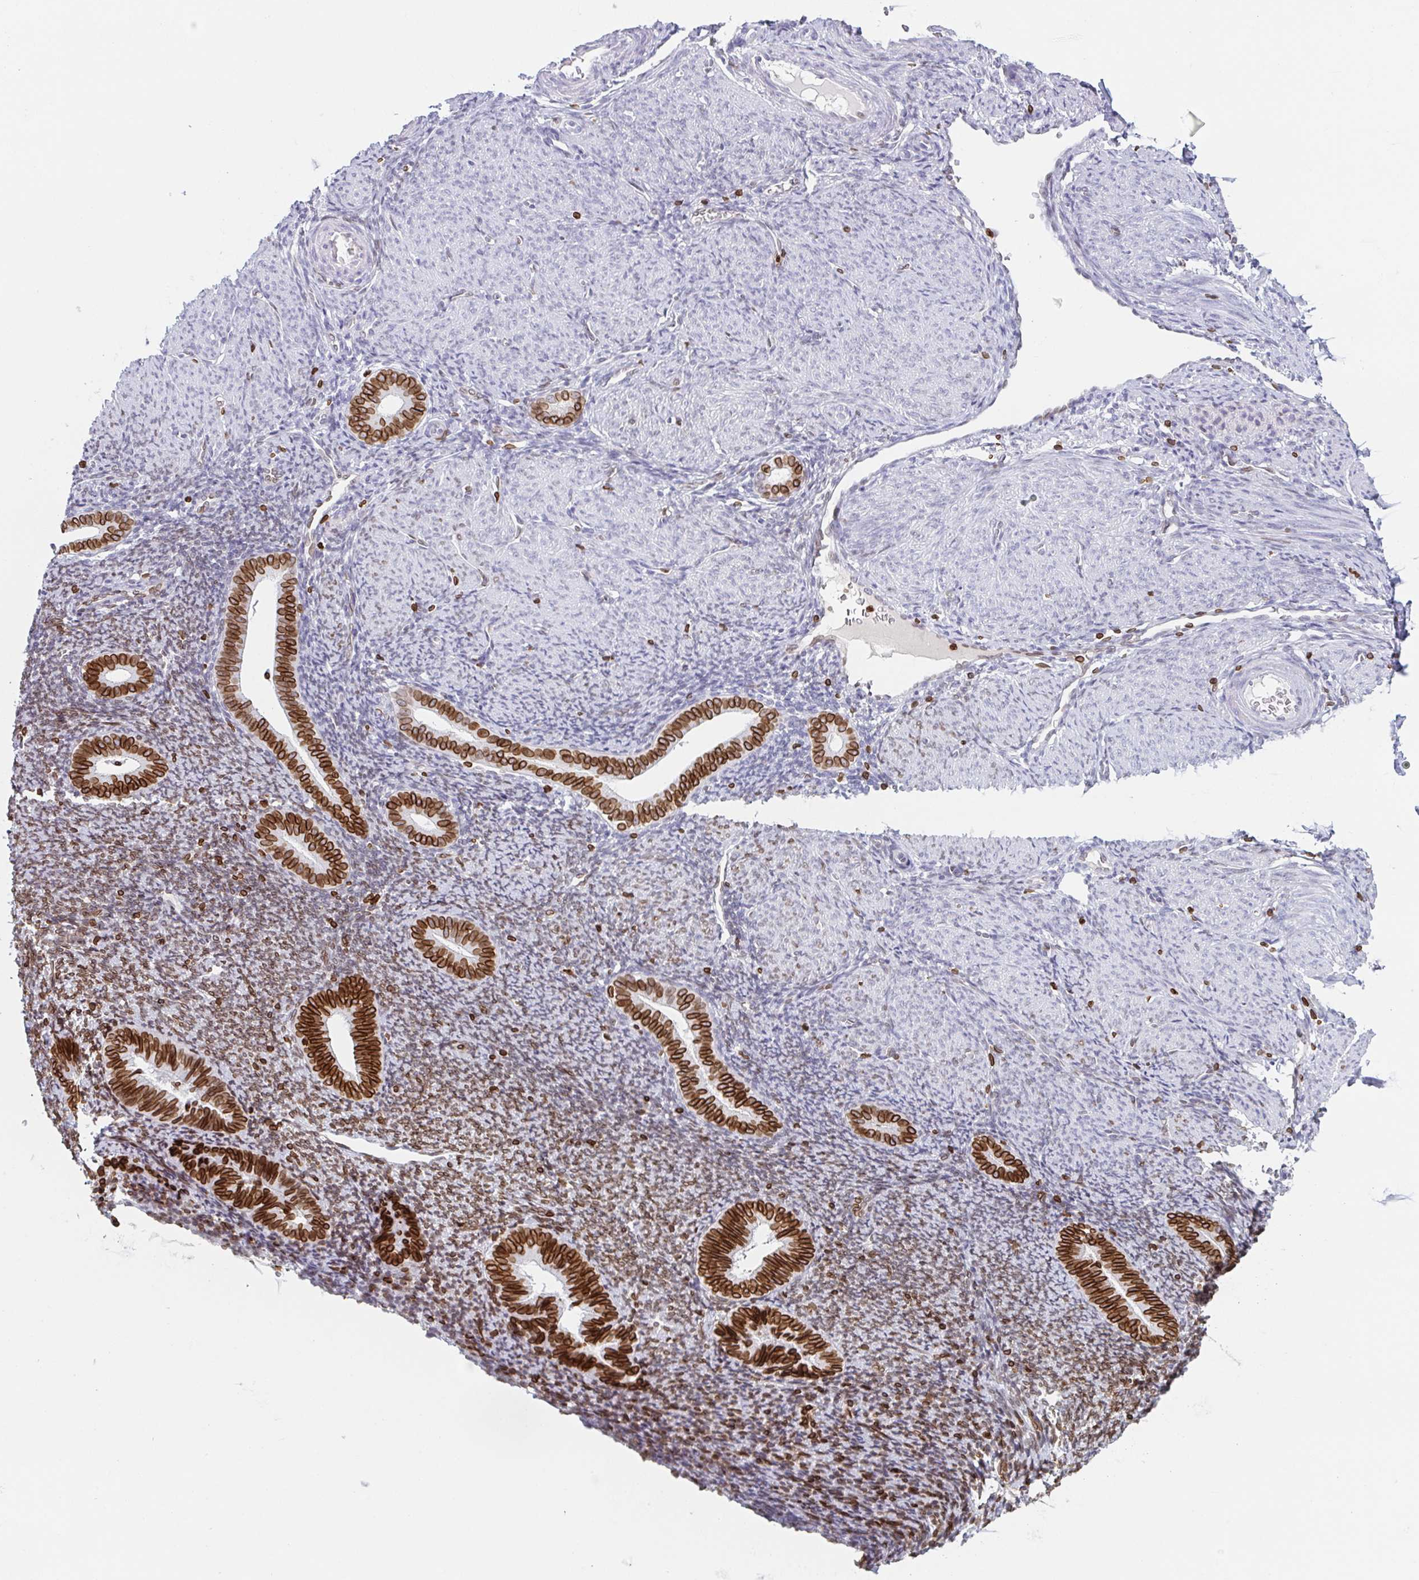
{"staining": {"intensity": "strong", "quantity": "25%-75%", "location": "cytoplasmic/membranous,nuclear"}, "tissue": "endometrium", "cell_type": "Cells in endometrial stroma", "image_type": "normal", "snomed": [{"axis": "morphology", "description": "Normal tissue, NOS"}, {"axis": "topography", "description": "Endometrium"}], "caption": "Unremarkable endometrium was stained to show a protein in brown. There is high levels of strong cytoplasmic/membranous,nuclear staining in approximately 25%-75% of cells in endometrial stroma.", "gene": "BTBD7", "patient": {"sex": "female", "age": 39}}